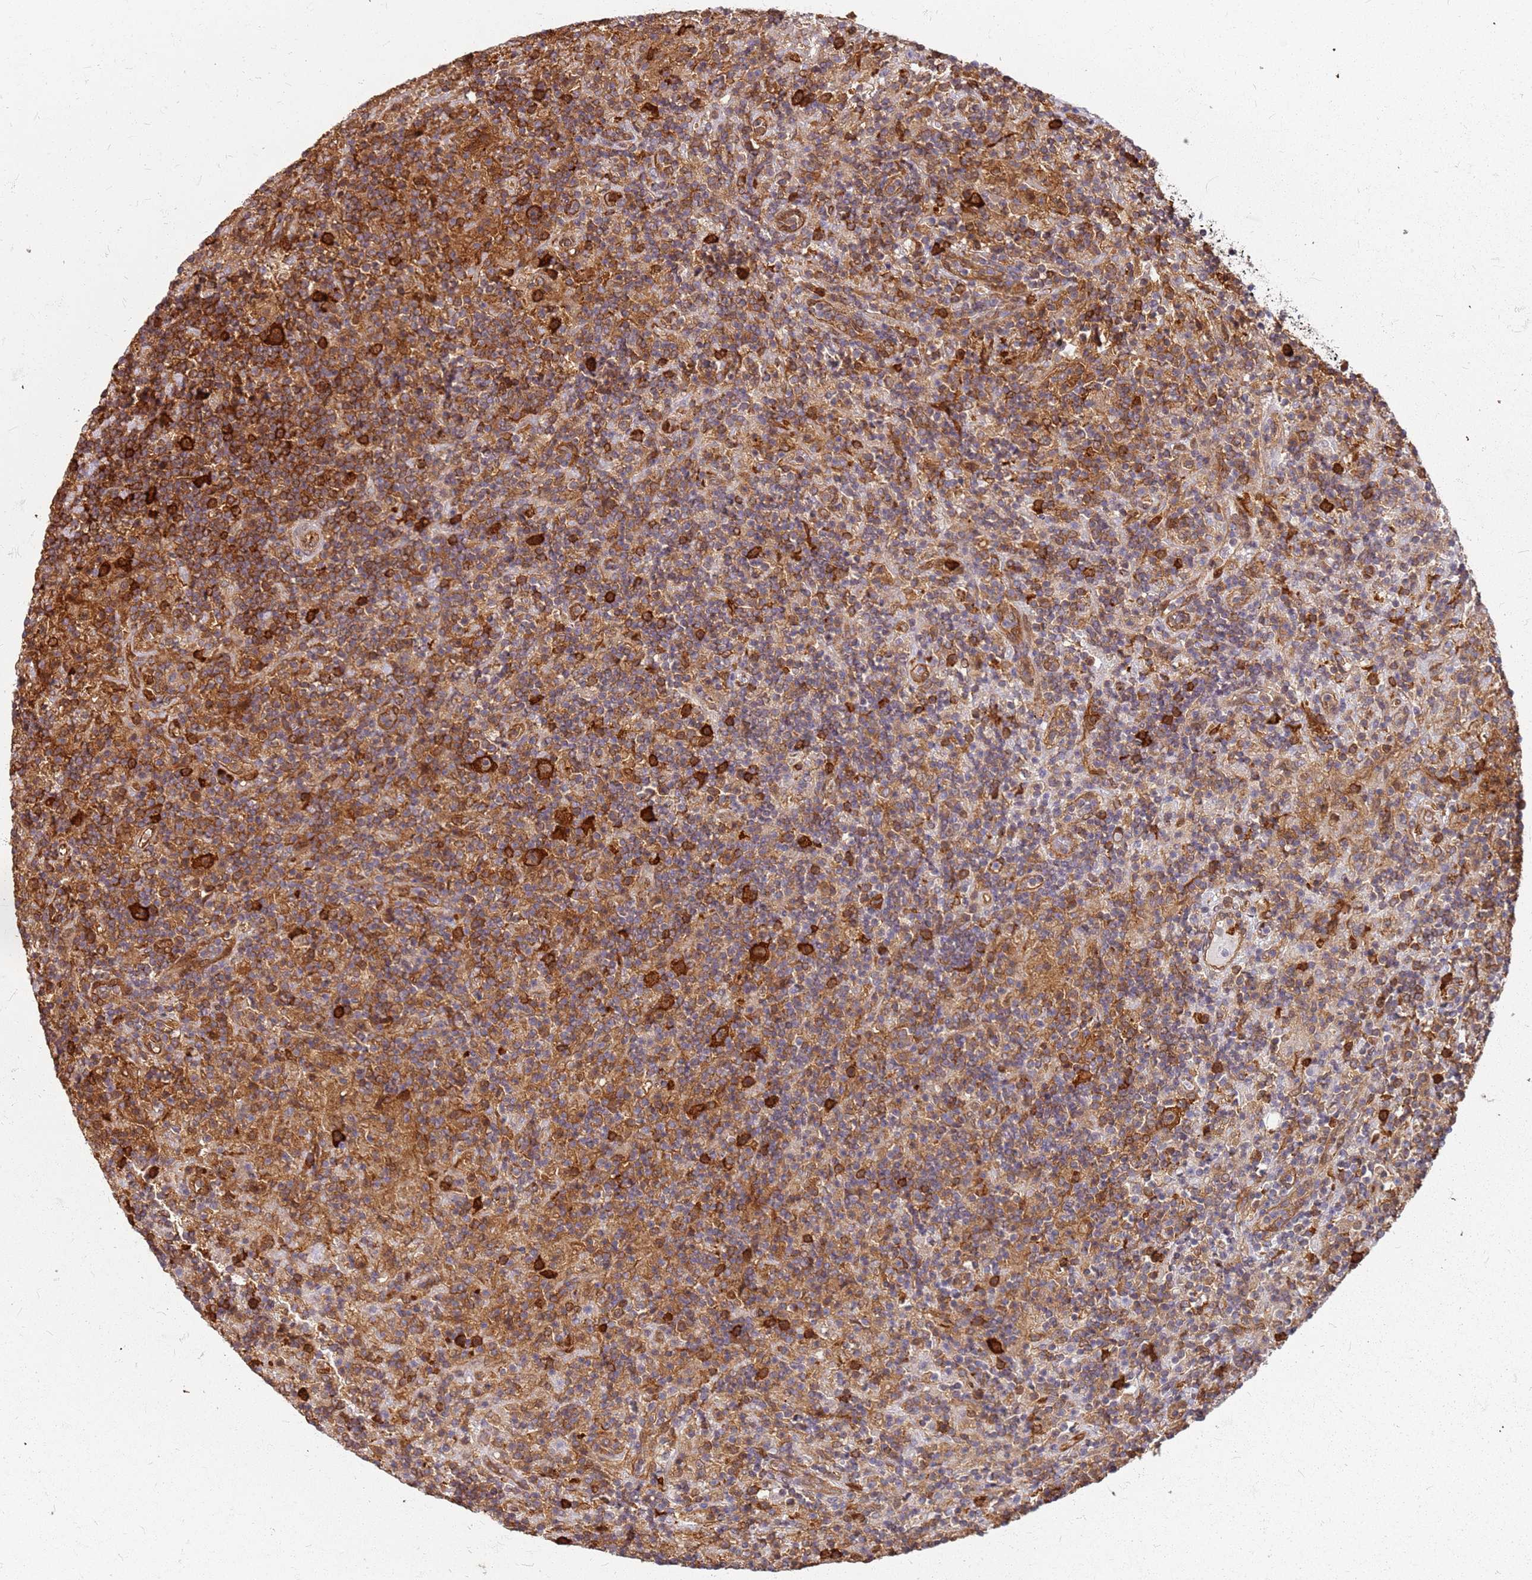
{"staining": {"intensity": "strong", "quantity": ">75%", "location": "cytoplasmic/membranous"}, "tissue": "lymphoma", "cell_type": "Tumor cells", "image_type": "cancer", "snomed": [{"axis": "morphology", "description": "Hodgkin's disease, NOS"}, {"axis": "topography", "description": "Lymph node"}], "caption": "Immunohistochemical staining of Hodgkin's disease demonstrates strong cytoplasmic/membranous protein positivity in about >75% of tumor cells.", "gene": "HDX", "patient": {"sex": "male", "age": 70}}